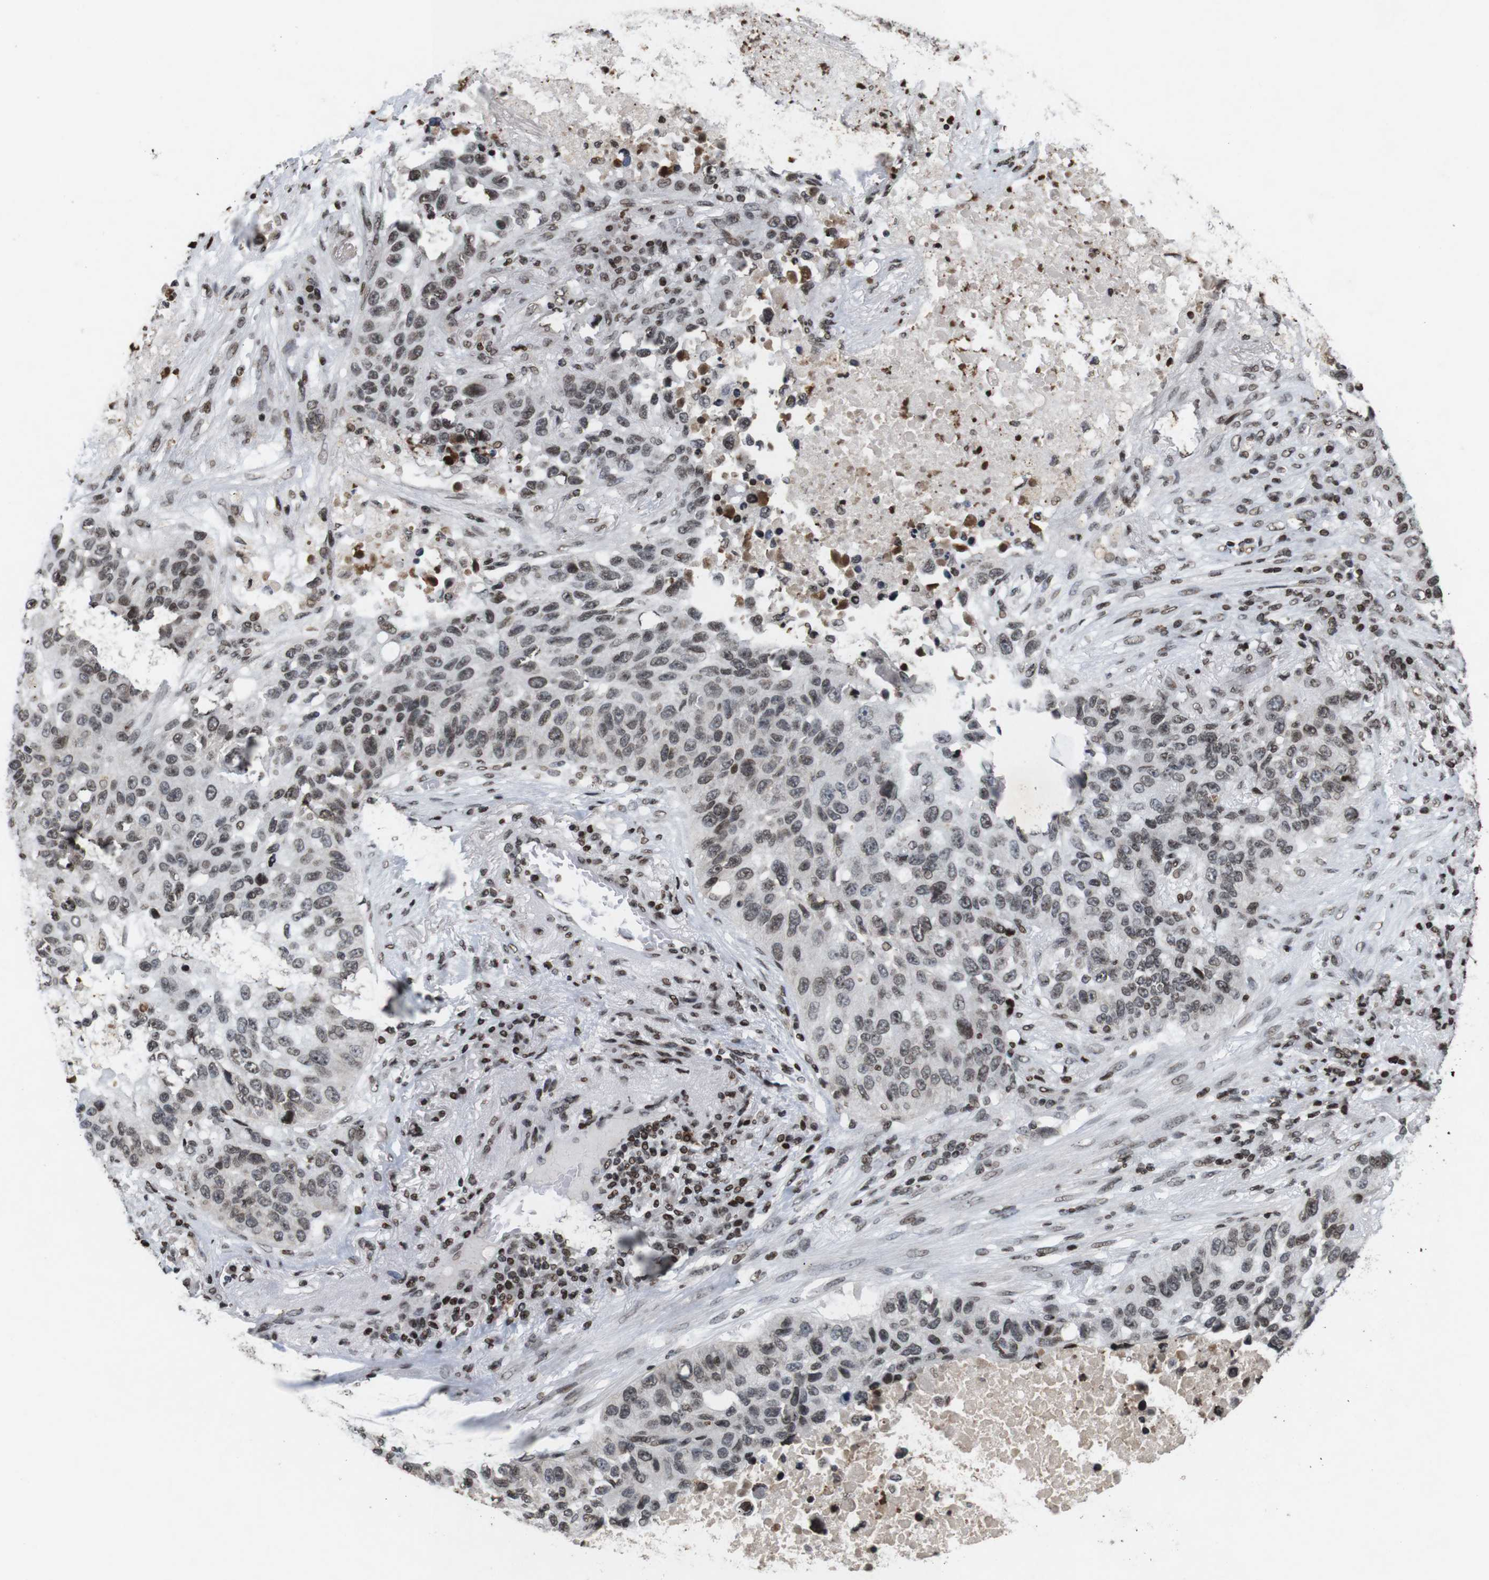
{"staining": {"intensity": "weak", "quantity": ">75%", "location": "nuclear"}, "tissue": "lung cancer", "cell_type": "Tumor cells", "image_type": "cancer", "snomed": [{"axis": "morphology", "description": "Squamous cell carcinoma, NOS"}, {"axis": "topography", "description": "Lung"}], "caption": "Weak nuclear protein positivity is identified in approximately >75% of tumor cells in squamous cell carcinoma (lung).", "gene": "MAGEH1", "patient": {"sex": "male", "age": 57}}